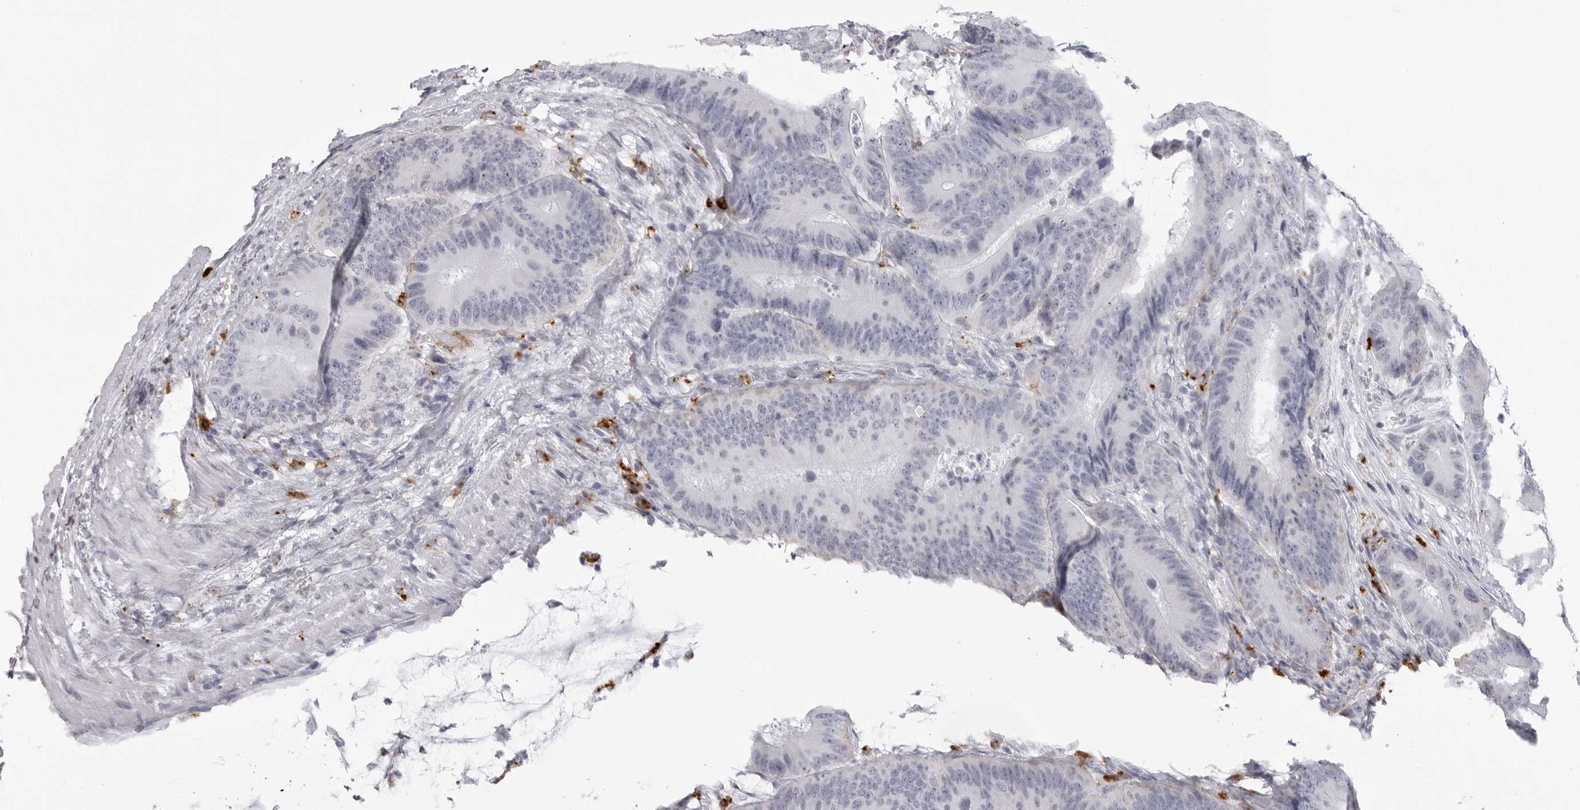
{"staining": {"intensity": "negative", "quantity": "none", "location": "none"}, "tissue": "colorectal cancer", "cell_type": "Tumor cells", "image_type": "cancer", "snomed": [{"axis": "morphology", "description": "Adenocarcinoma, NOS"}, {"axis": "topography", "description": "Colon"}], "caption": "The histopathology image demonstrates no staining of tumor cells in colorectal adenocarcinoma. (Stains: DAB immunohistochemistry with hematoxylin counter stain, Microscopy: brightfield microscopy at high magnification).", "gene": "IL25", "patient": {"sex": "male", "age": 83}}